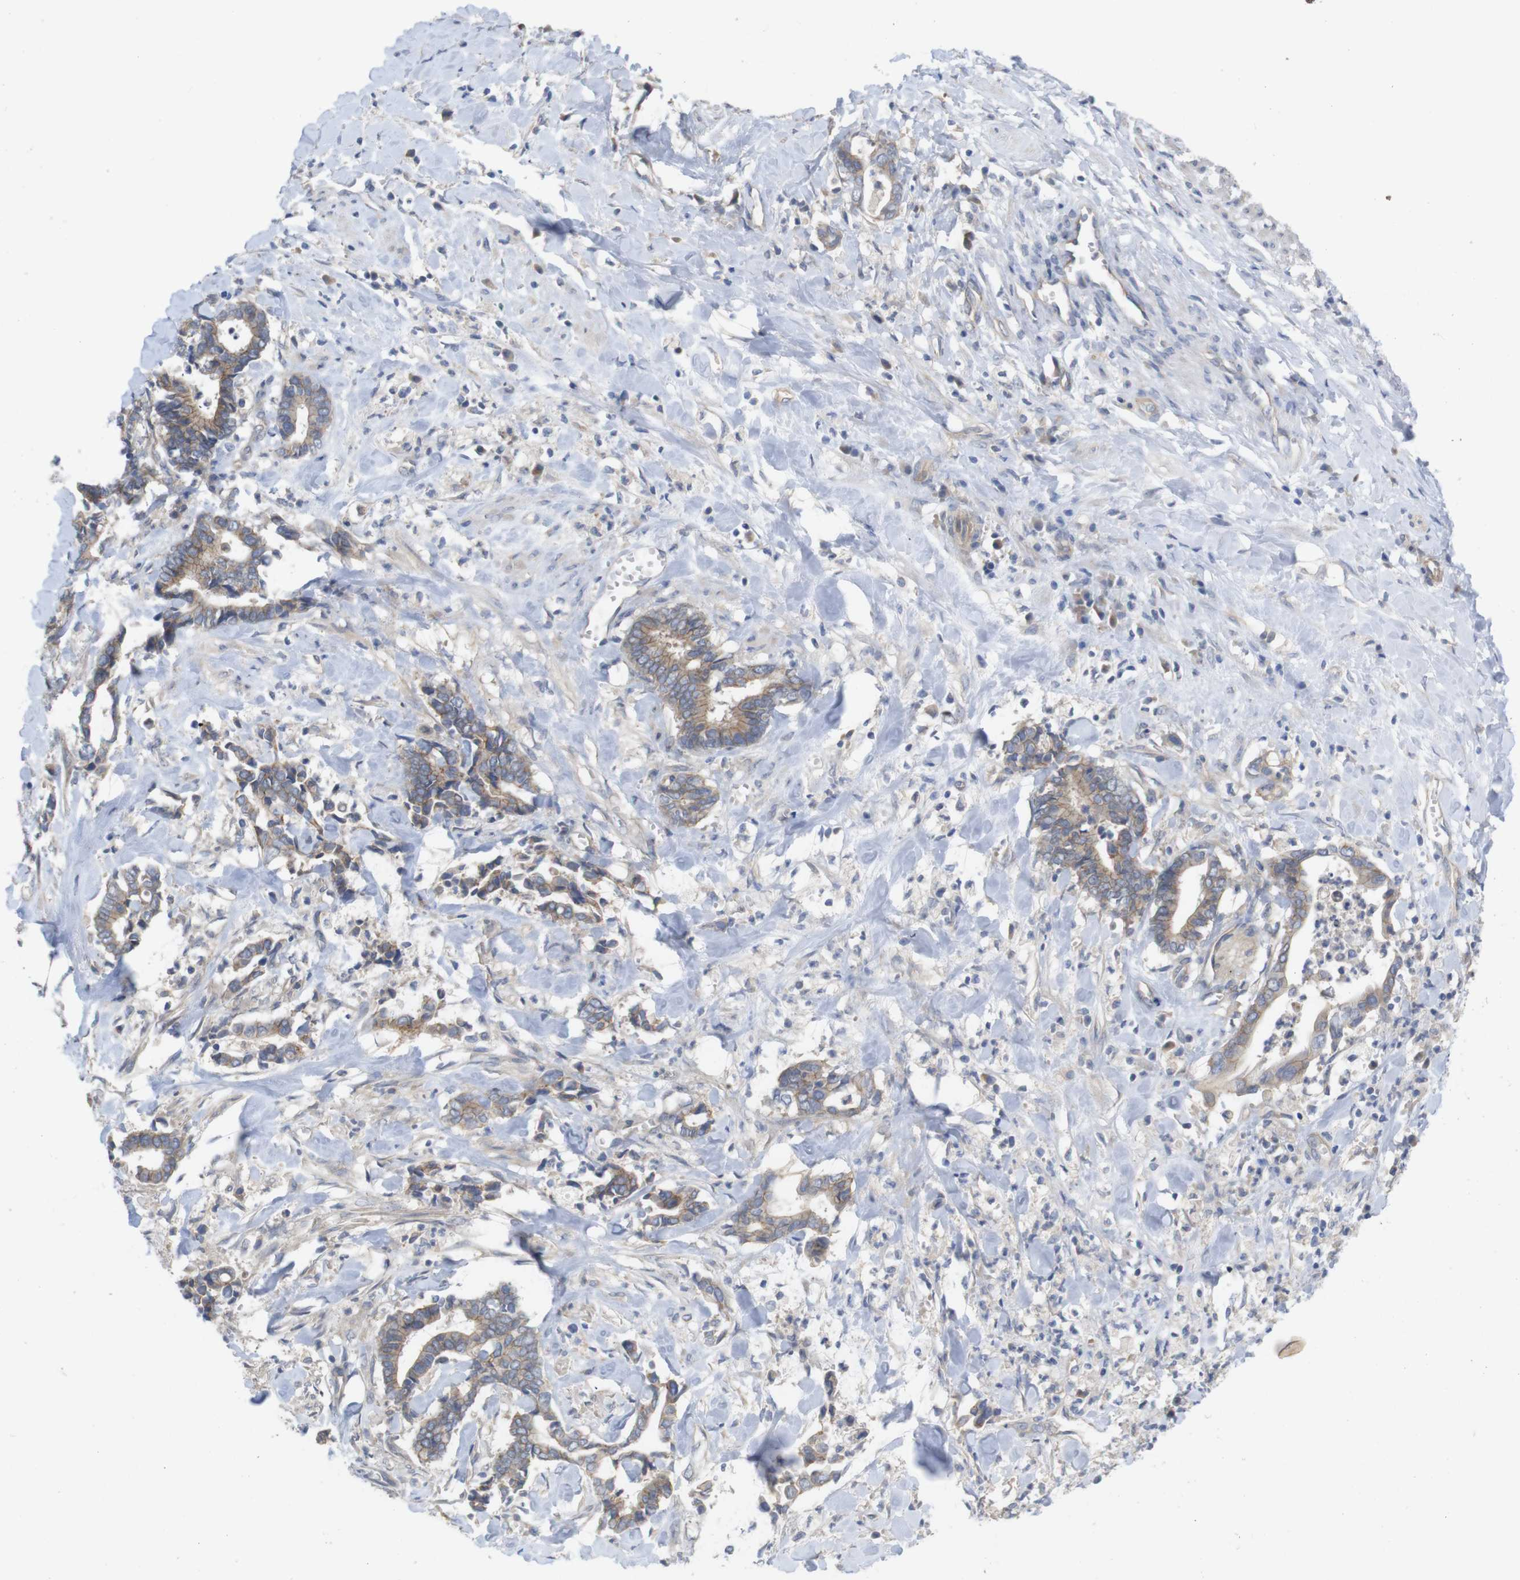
{"staining": {"intensity": "moderate", "quantity": ">75%", "location": "cytoplasmic/membranous"}, "tissue": "cervical cancer", "cell_type": "Tumor cells", "image_type": "cancer", "snomed": [{"axis": "morphology", "description": "Adenocarcinoma, NOS"}, {"axis": "topography", "description": "Cervix"}], "caption": "Cervical cancer stained for a protein reveals moderate cytoplasmic/membranous positivity in tumor cells. Immunohistochemistry (ihc) stains the protein of interest in brown and the nuclei are stained blue.", "gene": "KIDINS220", "patient": {"sex": "female", "age": 44}}